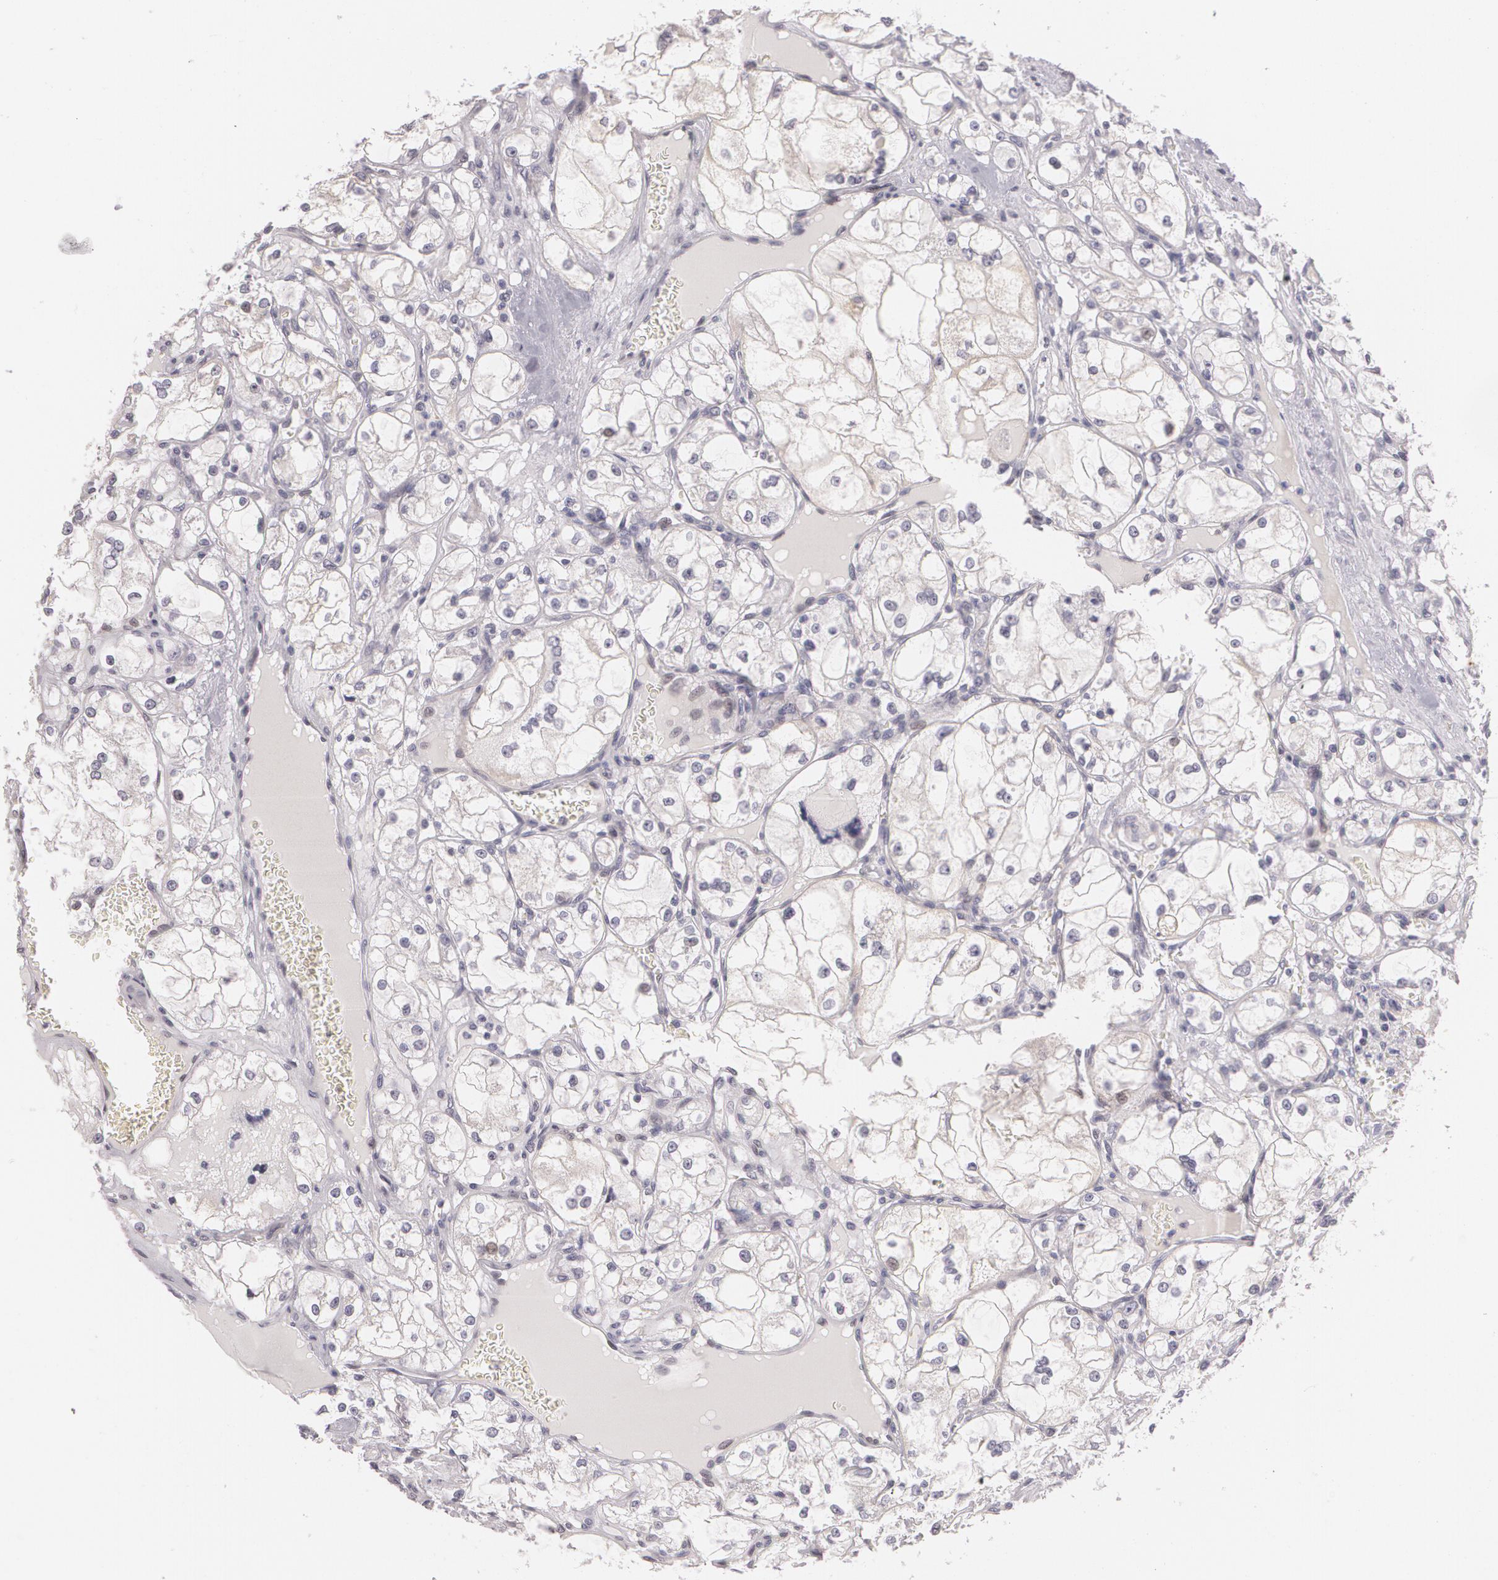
{"staining": {"intensity": "negative", "quantity": "none", "location": "none"}, "tissue": "renal cancer", "cell_type": "Tumor cells", "image_type": "cancer", "snomed": [{"axis": "morphology", "description": "Adenocarcinoma, NOS"}, {"axis": "topography", "description": "Kidney"}], "caption": "Immunohistochemistry (IHC) photomicrograph of human renal cancer stained for a protein (brown), which shows no expression in tumor cells.", "gene": "ZBTB16", "patient": {"sex": "male", "age": 61}}